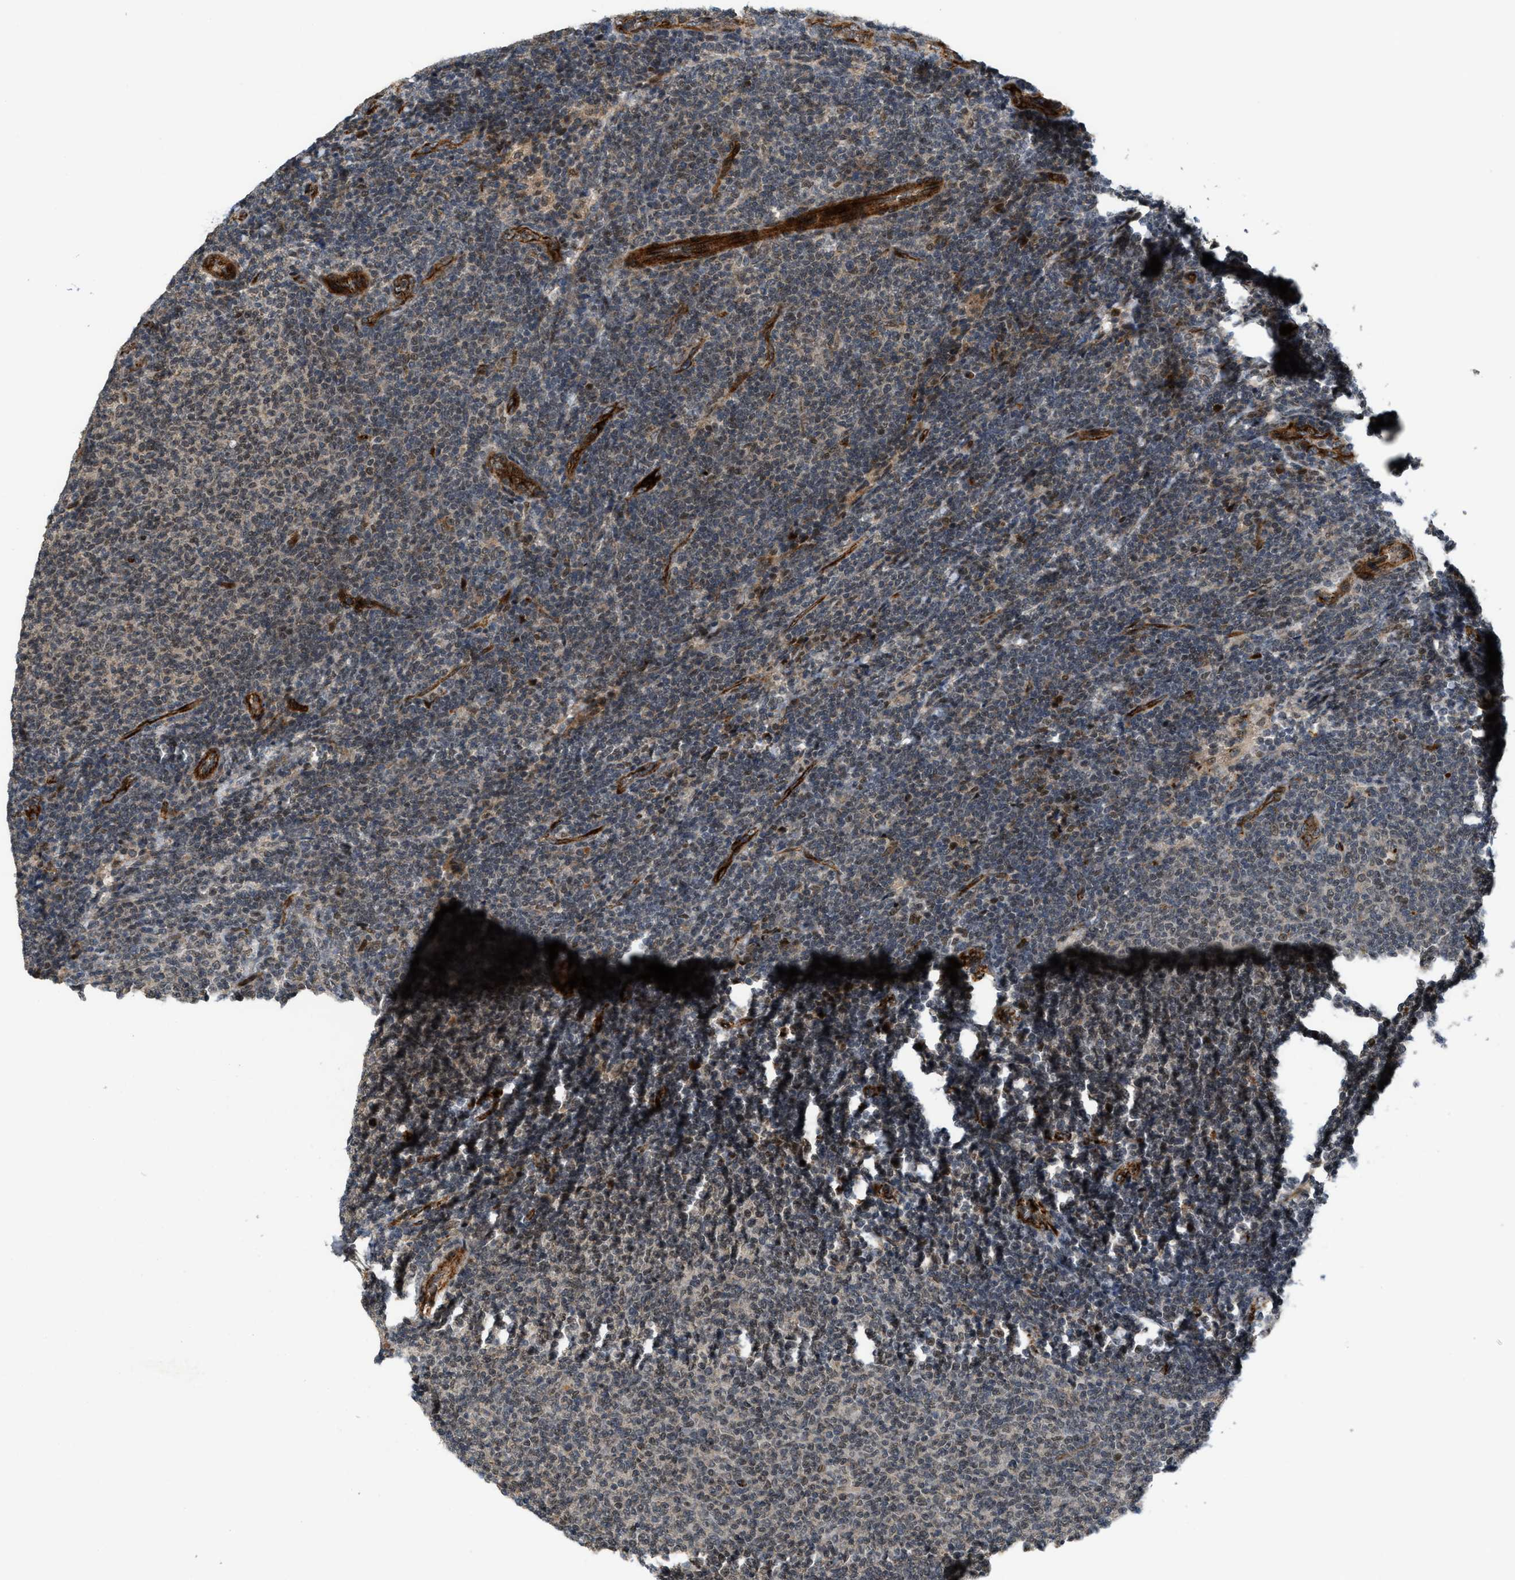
{"staining": {"intensity": "moderate", "quantity": "25%-75%", "location": "nuclear"}, "tissue": "lymphoma", "cell_type": "Tumor cells", "image_type": "cancer", "snomed": [{"axis": "morphology", "description": "Malignant lymphoma, non-Hodgkin's type, Low grade"}, {"axis": "topography", "description": "Lymph node"}], "caption": "The micrograph exhibits staining of lymphoma, revealing moderate nuclear protein positivity (brown color) within tumor cells.", "gene": "DPF2", "patient": {"sex": "male", "age": 66}}